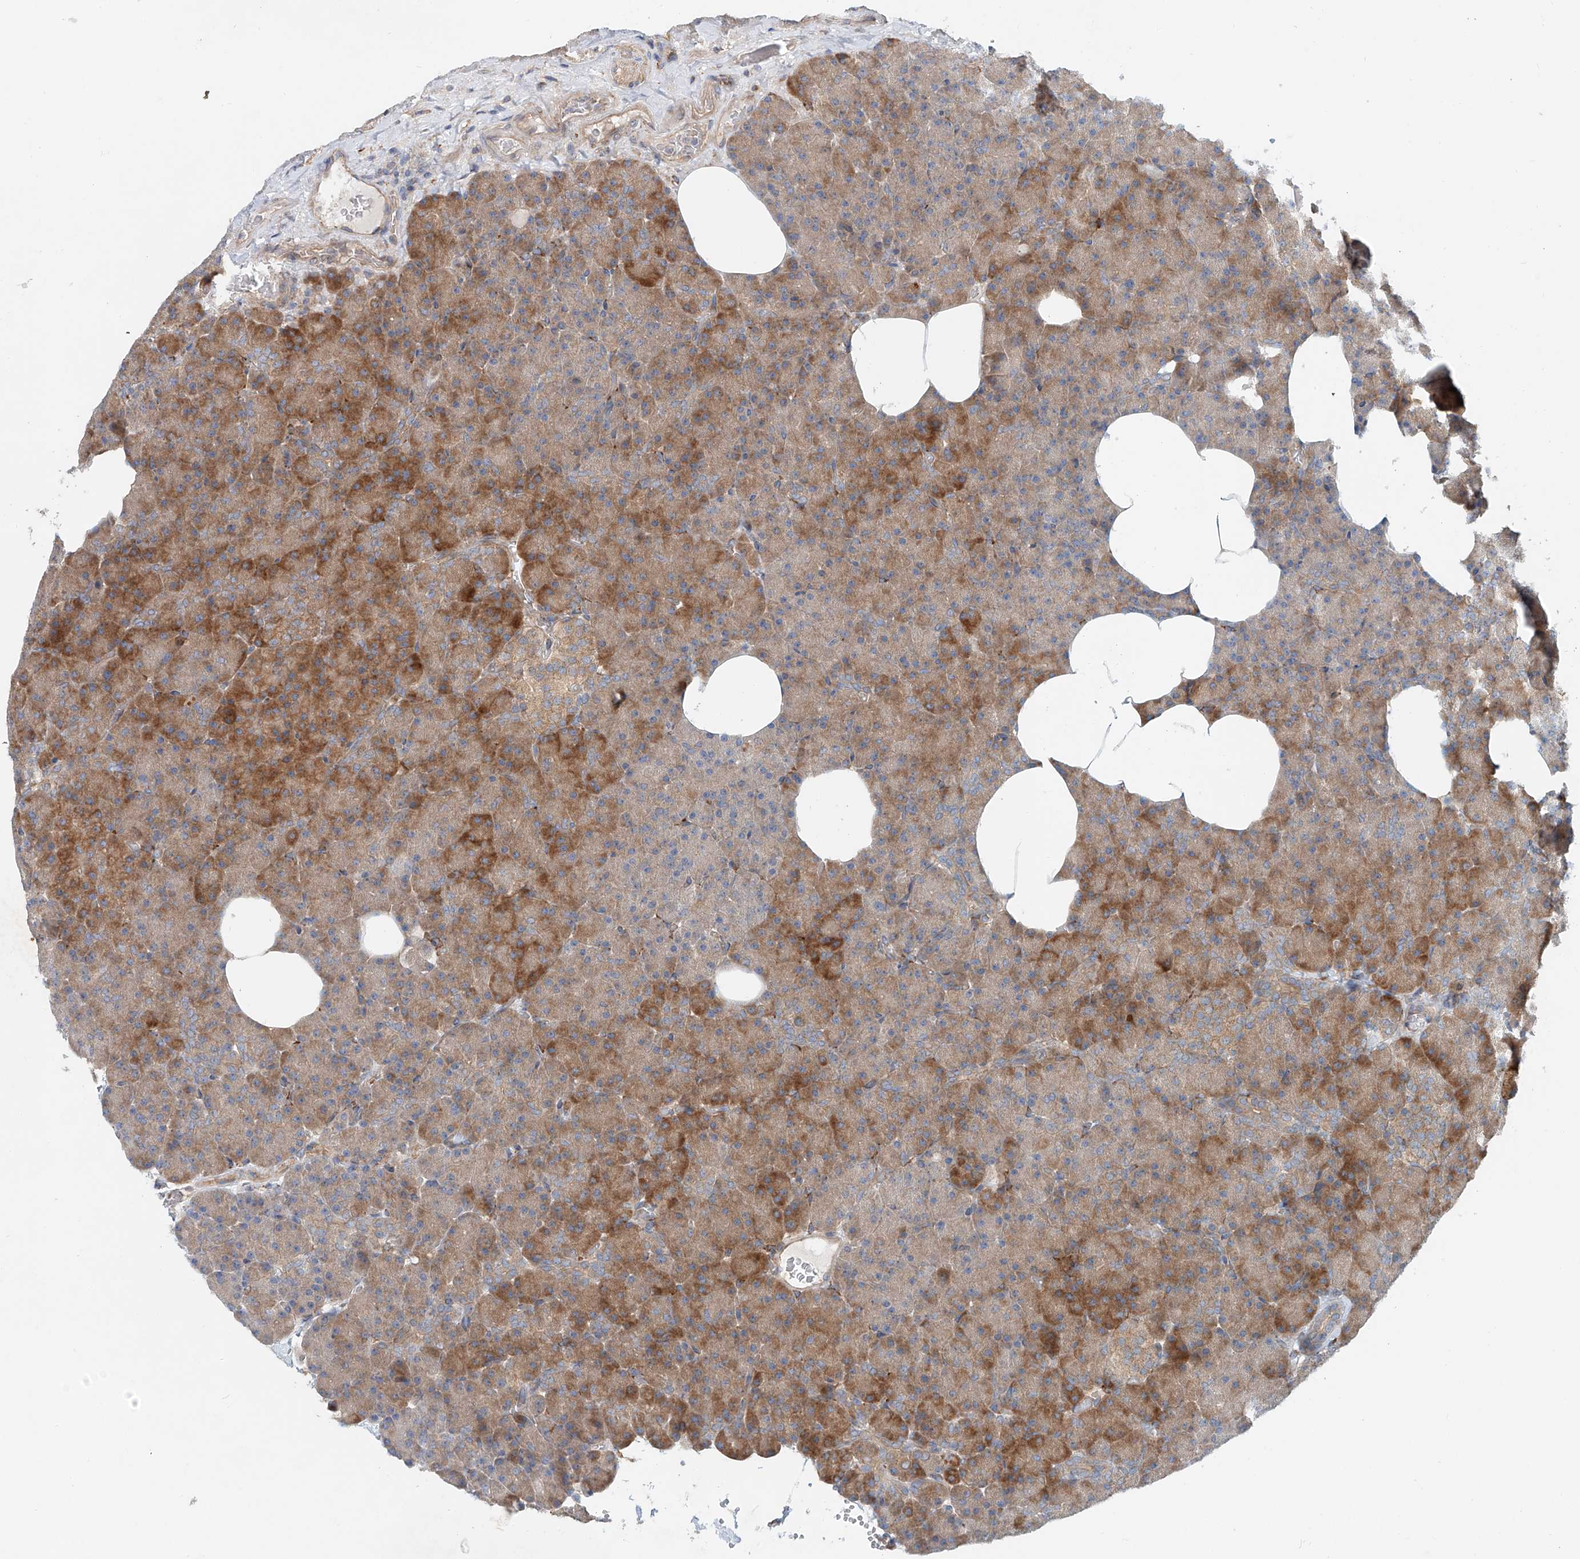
{"staining": {"intensity": "strong", "quantity": "25%-75%", "location": "cytoplasmic/membranous"}, "tissue": "pancreas", "cell_type": "Exocrine glandular cells", "image_type": "normal", "snomed": [{"axis": "morphology", "description": "Normal tissue, NOS"}, {"axis": "morphology", "description": "Carcinoid, malignant, NOS"}, {"axis": "topography", "description": "Pancreas"}], "caption": "Immunohistochemical staining of normal pancreas reveals high levels of strong cytoplasmic/membranous expression in approximately 25%-75% of exocrine glandular cells. The staining was performed using DAB, with brown indicating positive protein expression. Nuclei are stained blue with hematoxylin.", "gene": "SNAP29", "patient": {"sex": "female", "age": 35}}